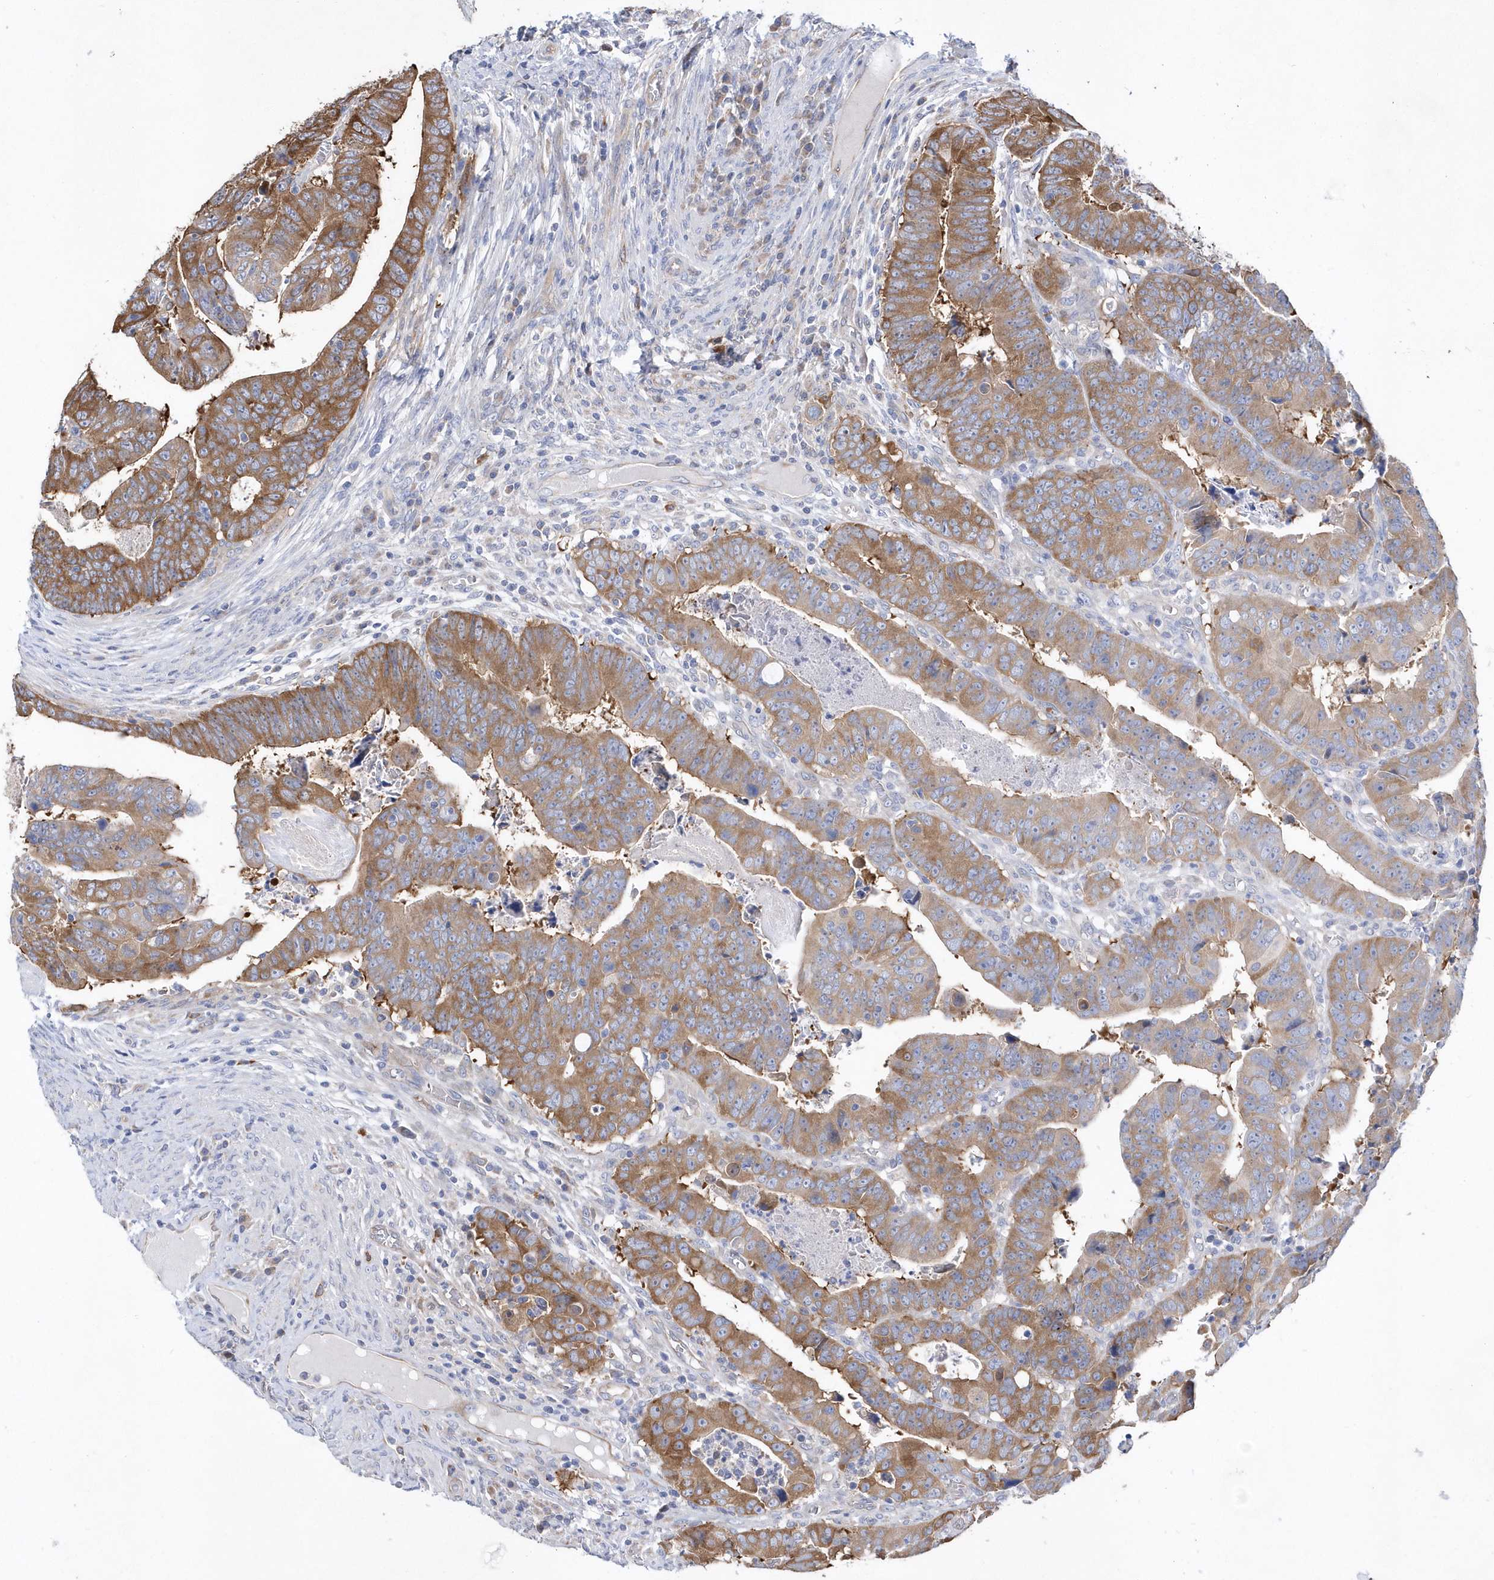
{"staining": {"intensity": "moderate", "quantity": ">75%", "location": "cytoplasmic/membranous"}, "tissue": "colorectal cancer", "cell_type": "Tumor cells", "image_type": "cancer", "snomed": [{"axis": "morphology", "description": "Normal tissue, NOS"}, {"axis": "morphology", "description": "Adenocarcinoma, NOS"}, {"axis": "topography", "description": "Rectum"}], "caption": "A high-resolution micrograph shows immunohistochemistry (IHC) staining of colorectal cancer (adenocarcinoma), which shows moderate cytoplasmic/membranous staining in approximately >75% of tumor cells.", "gene": "JKAMP", "patient": {"sex": "female", "age": 65}}